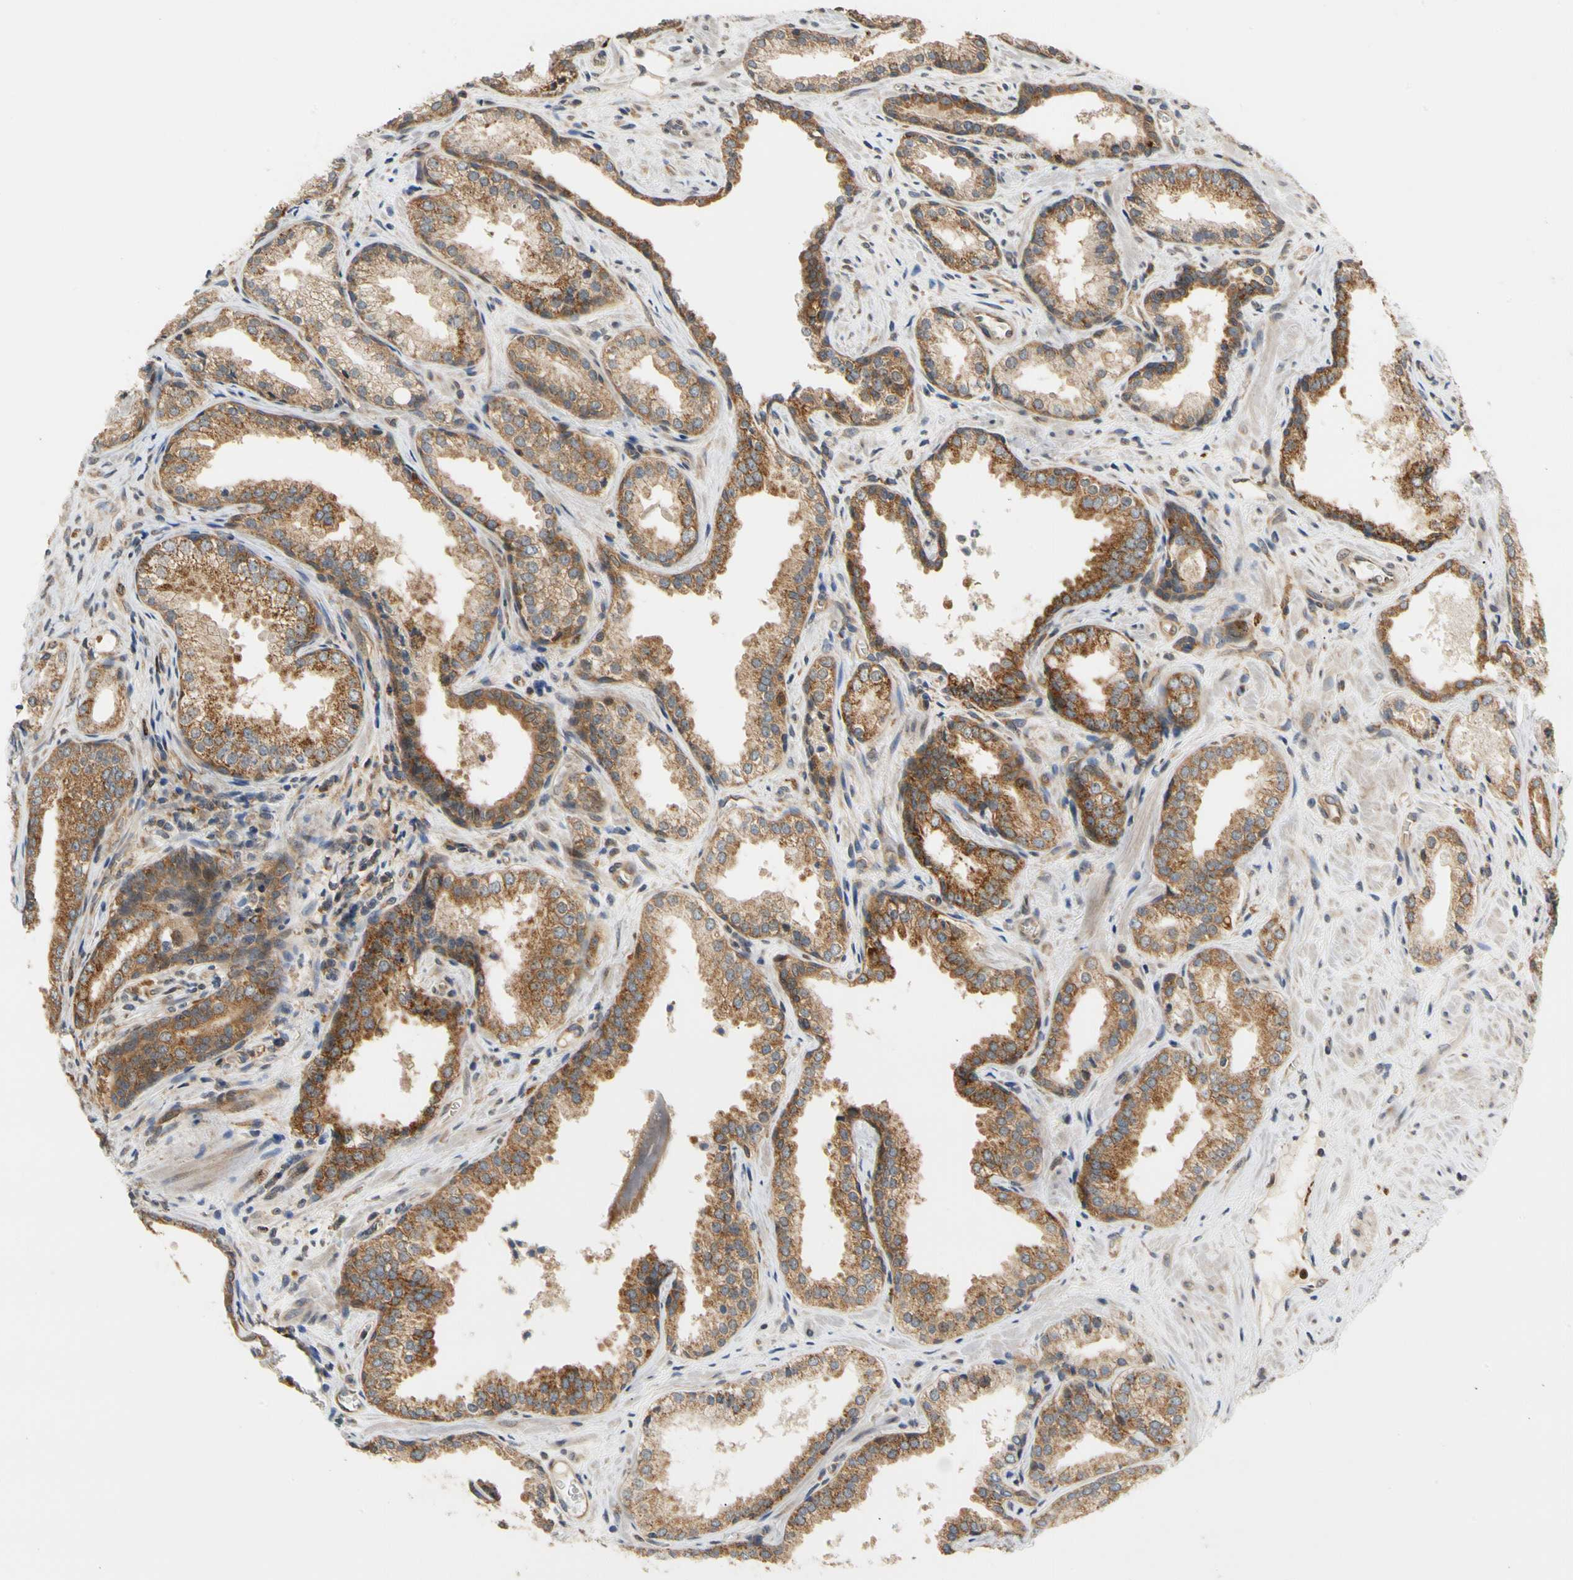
{"staining": {"intensity": "moderate", "quantity": ">75%", "location": "cytoplasmic/membranous"}, "tissue": "prostate cancer", "cell_type": "Tumor cells", "image_type": "cancer", "snomed": [{"axis": "morphology", "description": "Adenocarcinoma, Low grade"}, {"axis": "topography", "description": "Prostate"}], "caption": "Tumor cells display moderate cytoplasmic/membranous positivity in approximately >75% of cells in prostate cancer (low-grade adenocarcinoma).", "gene": "ANKHD1", "patient": {"sex": "male", "age": 60}}